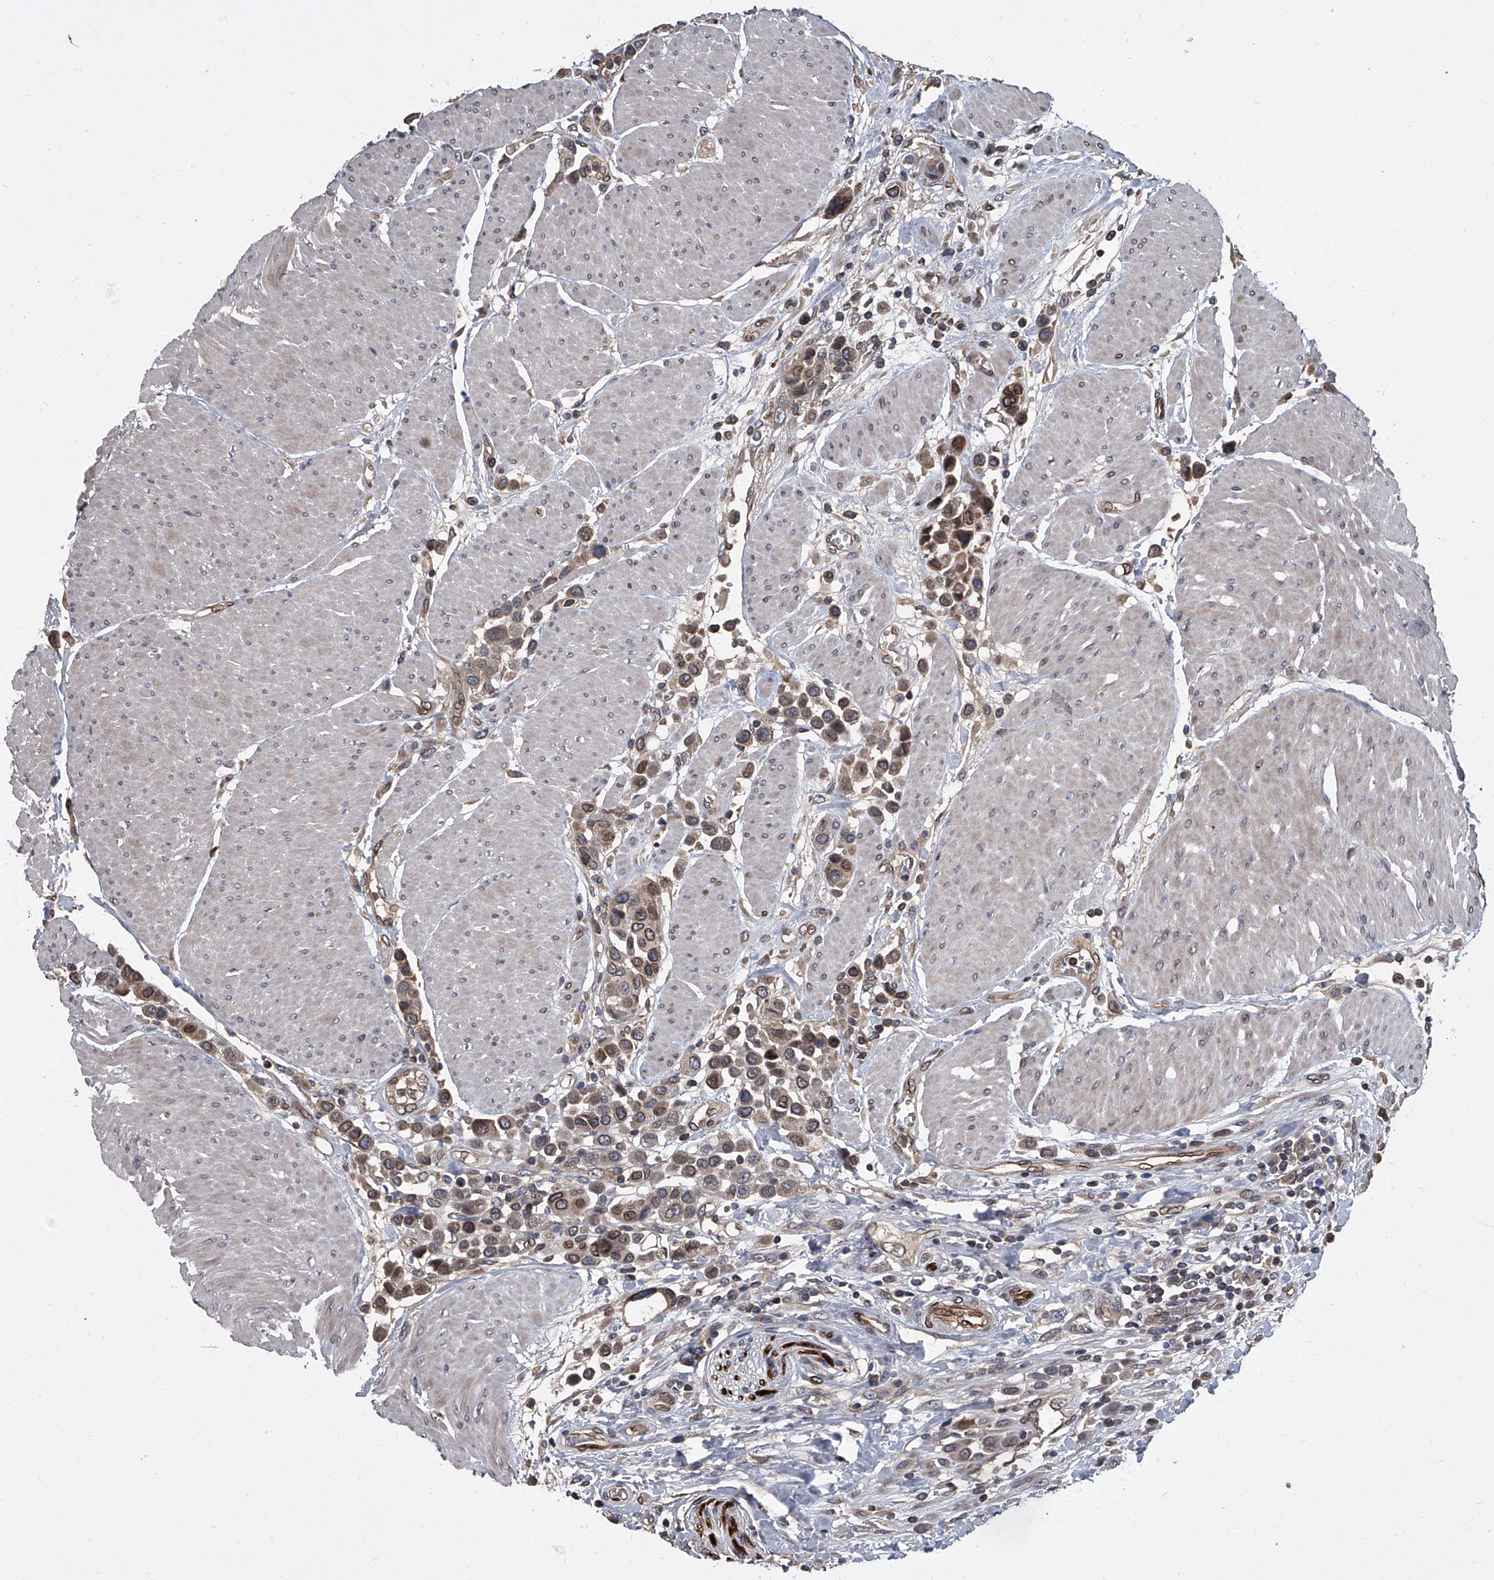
{"staining": {"intensity": "moderate", "quantity": ">75%", "location": "cytoplasmic/membranous,nuclear"}, "tissue": "urothelial cancer", "cell_type": "Tumor cells", "image_type": "cancer", "snomed": [{"axis": "morphology", "description": "Urothelial carcinoma, High grade"}, {"axis": "topography", "description": "Urinary bladder"}], "caption": "Urothelial cancer tissue demonstrates moderate cytoplasmic/membranous and nuclear staining in approximately >75% of tumor cells, visualized by immunohistochemistry.", "gene": "LRRC8C", "patient": {"sex": "male", "age": 50}}